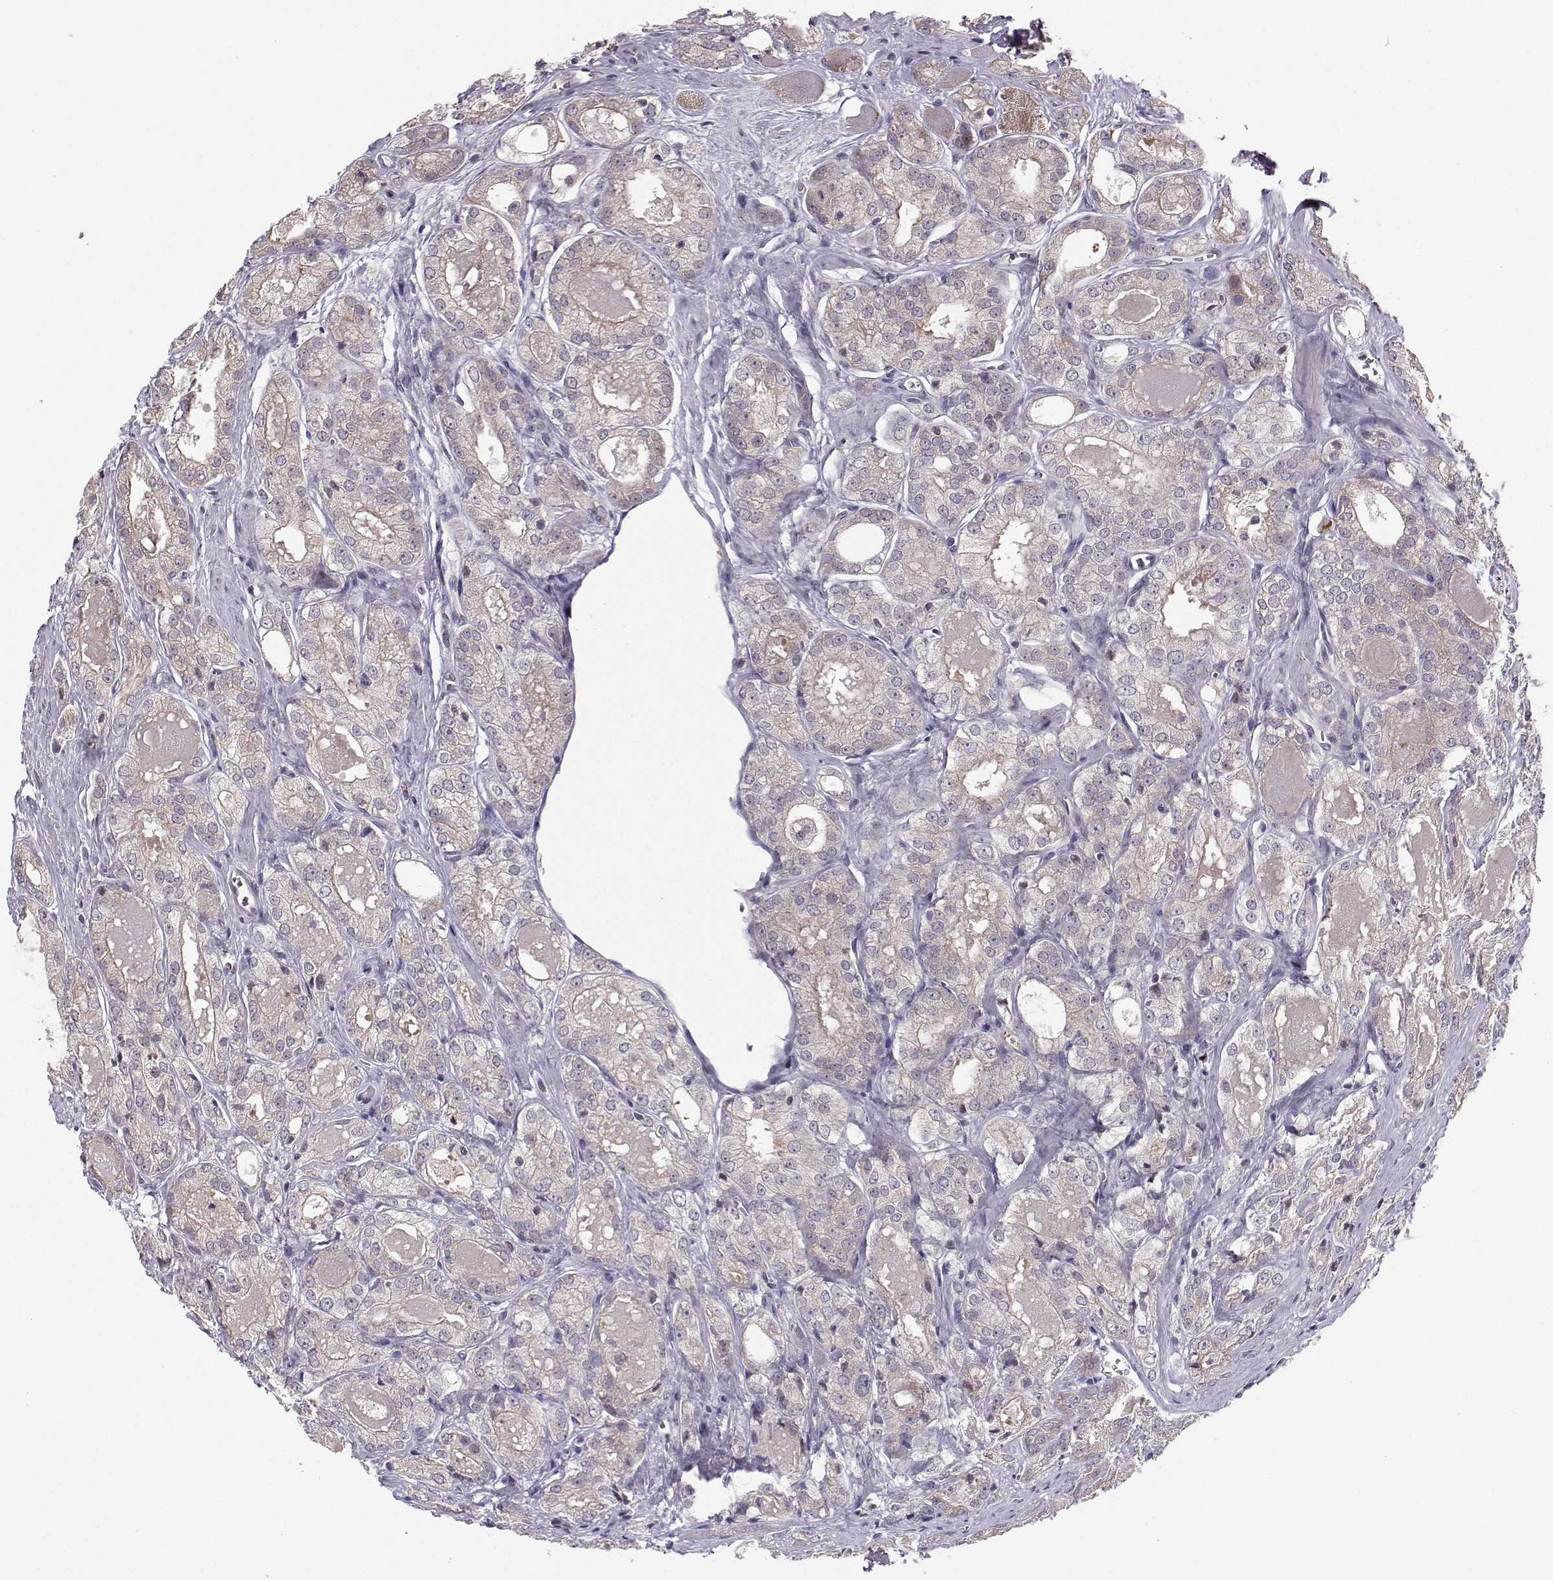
{"staining": {"intensity": "negative", "quantity": "none", "location": "none"}, "tissue": "prostate cancer", "cell_type": "Tumor cells", "image_type": "cancer", "snomed": [{"axis": "morphology", "description": "Adenocarcinoma, NOS"}, {"axis": "morphology", "description": "Adenocarcinoma, High grade"}, {"axis": "topography", "description": "Prostate"}], "caption": "Tumor cells are negative for brown protein staining in prostate cancer.", "gene": "PKP2", "patient": {"sex": "male", "age": 70}}